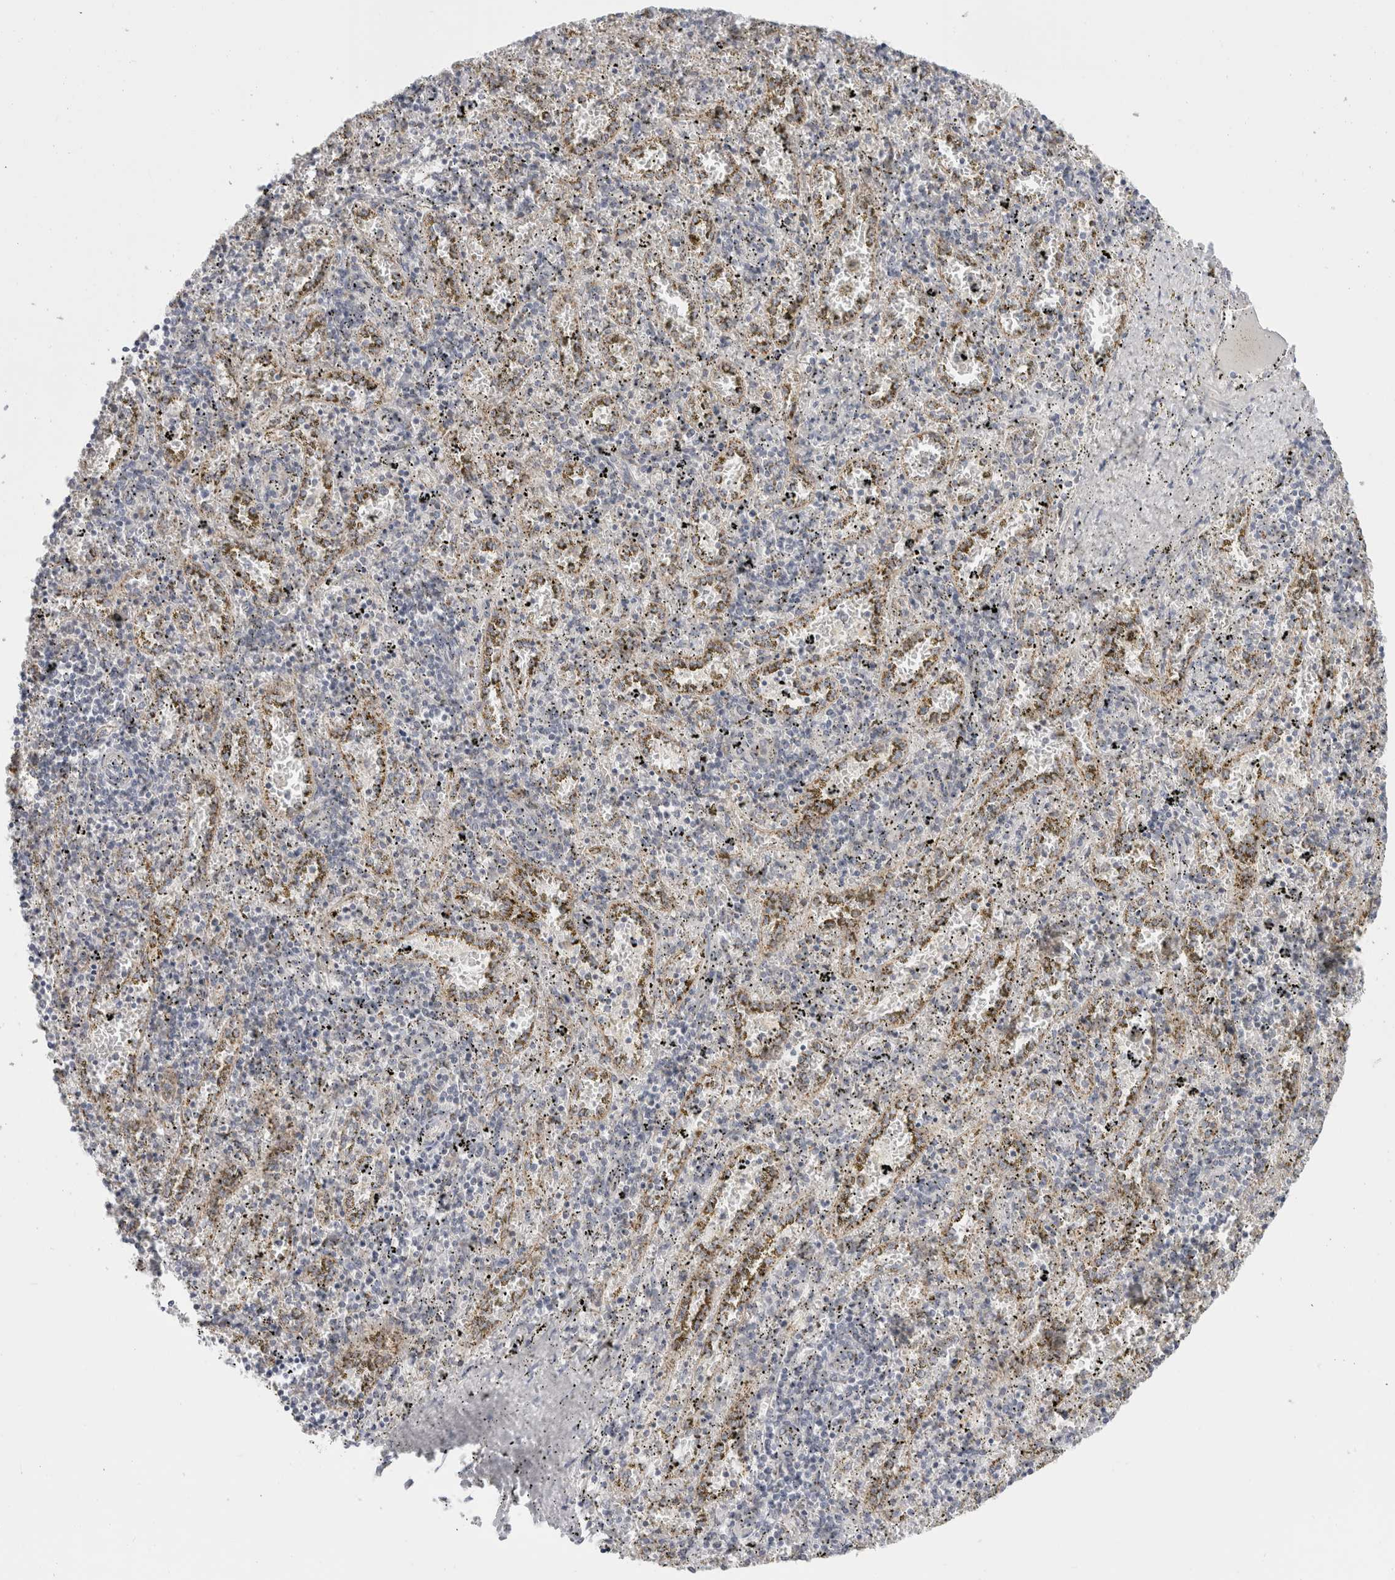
{"staining": {"intensity": "negative", "quantity": "none", "location": "none"}, "tissue": "spleen", "cell_type": "Cells in red pulp", "image_type": "normal", "snomed": [{"axis": "morphology", "description": "Normal tissue, NOS"}, {"axis": "topography", "description": "Spleen"}], "caption": "High magnification brightfield microscopy of normal spleen stained with DAB (3,3'-diaminobenzidine) (brown) and counterstained with hematoxylin (blue): cells in red pulp show no significant positivity.", "gene": "FAHD1", "patient": {"sex": "male", "age": 11}}